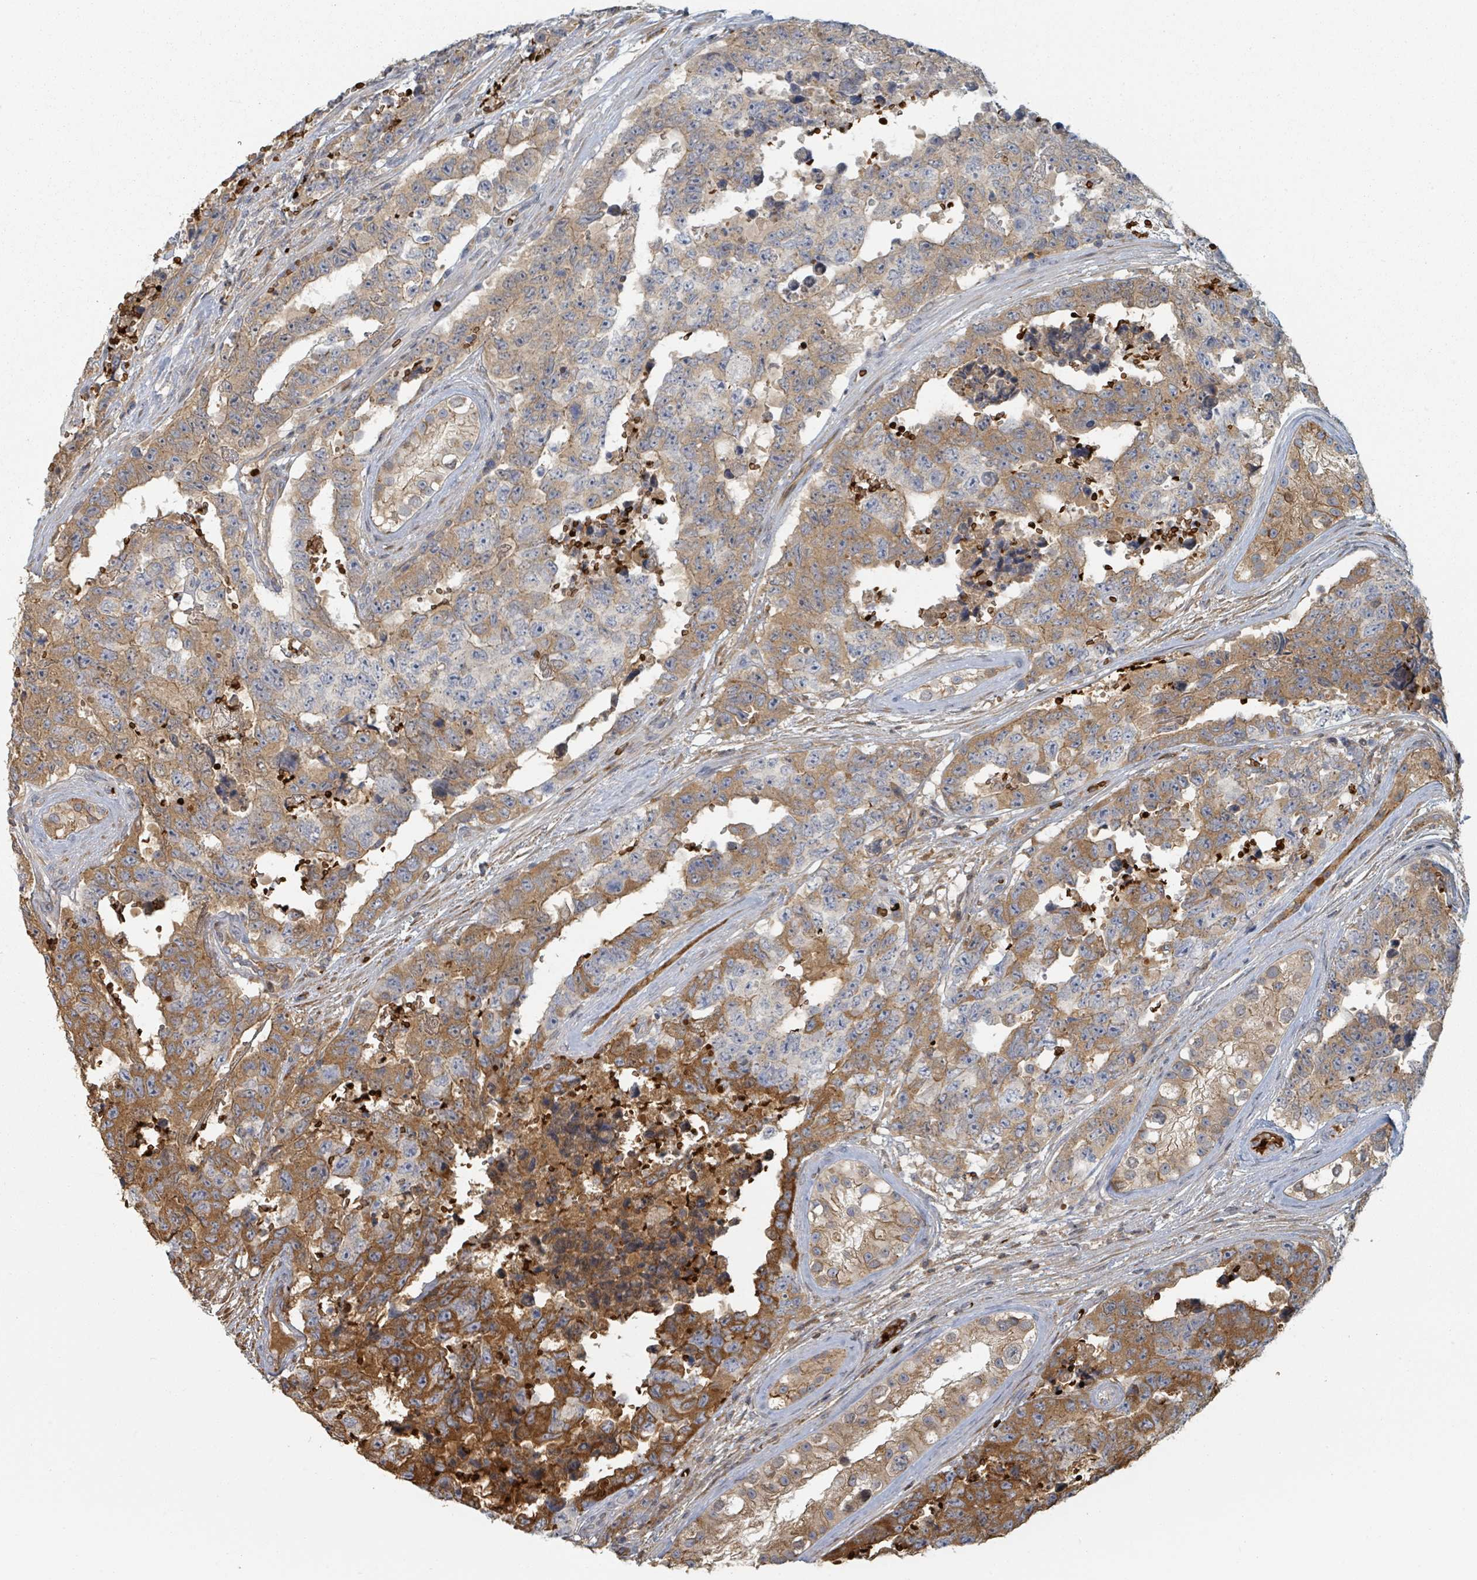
{"staining": {"intensity": "moderate", "quantity": ">75%", "location": "cytoplasmic/membranous"}, "tissue": "testis cancer", "cell_type": "Tumor cells", "image_type": "cancer", "snomed": [{"axis": "morphology", "description": "Normal tissue, NOS"}, {"axis": "morphology", "description": "Carcinoma, Embryonal, NOS"}, {"axis": "topography", "description": "Testis"}, {"axis": "topography", "description": "Epididymis"}], "caption": "About >75% of tumor cells in testis embryonal carcinoma demonstrate moderate cytoplasmic/membranous protein staining as visualized by brown immunohistochemical staining.", "gene": "TRPC4AP", "patient": {"sex": "male", "age": 25}}